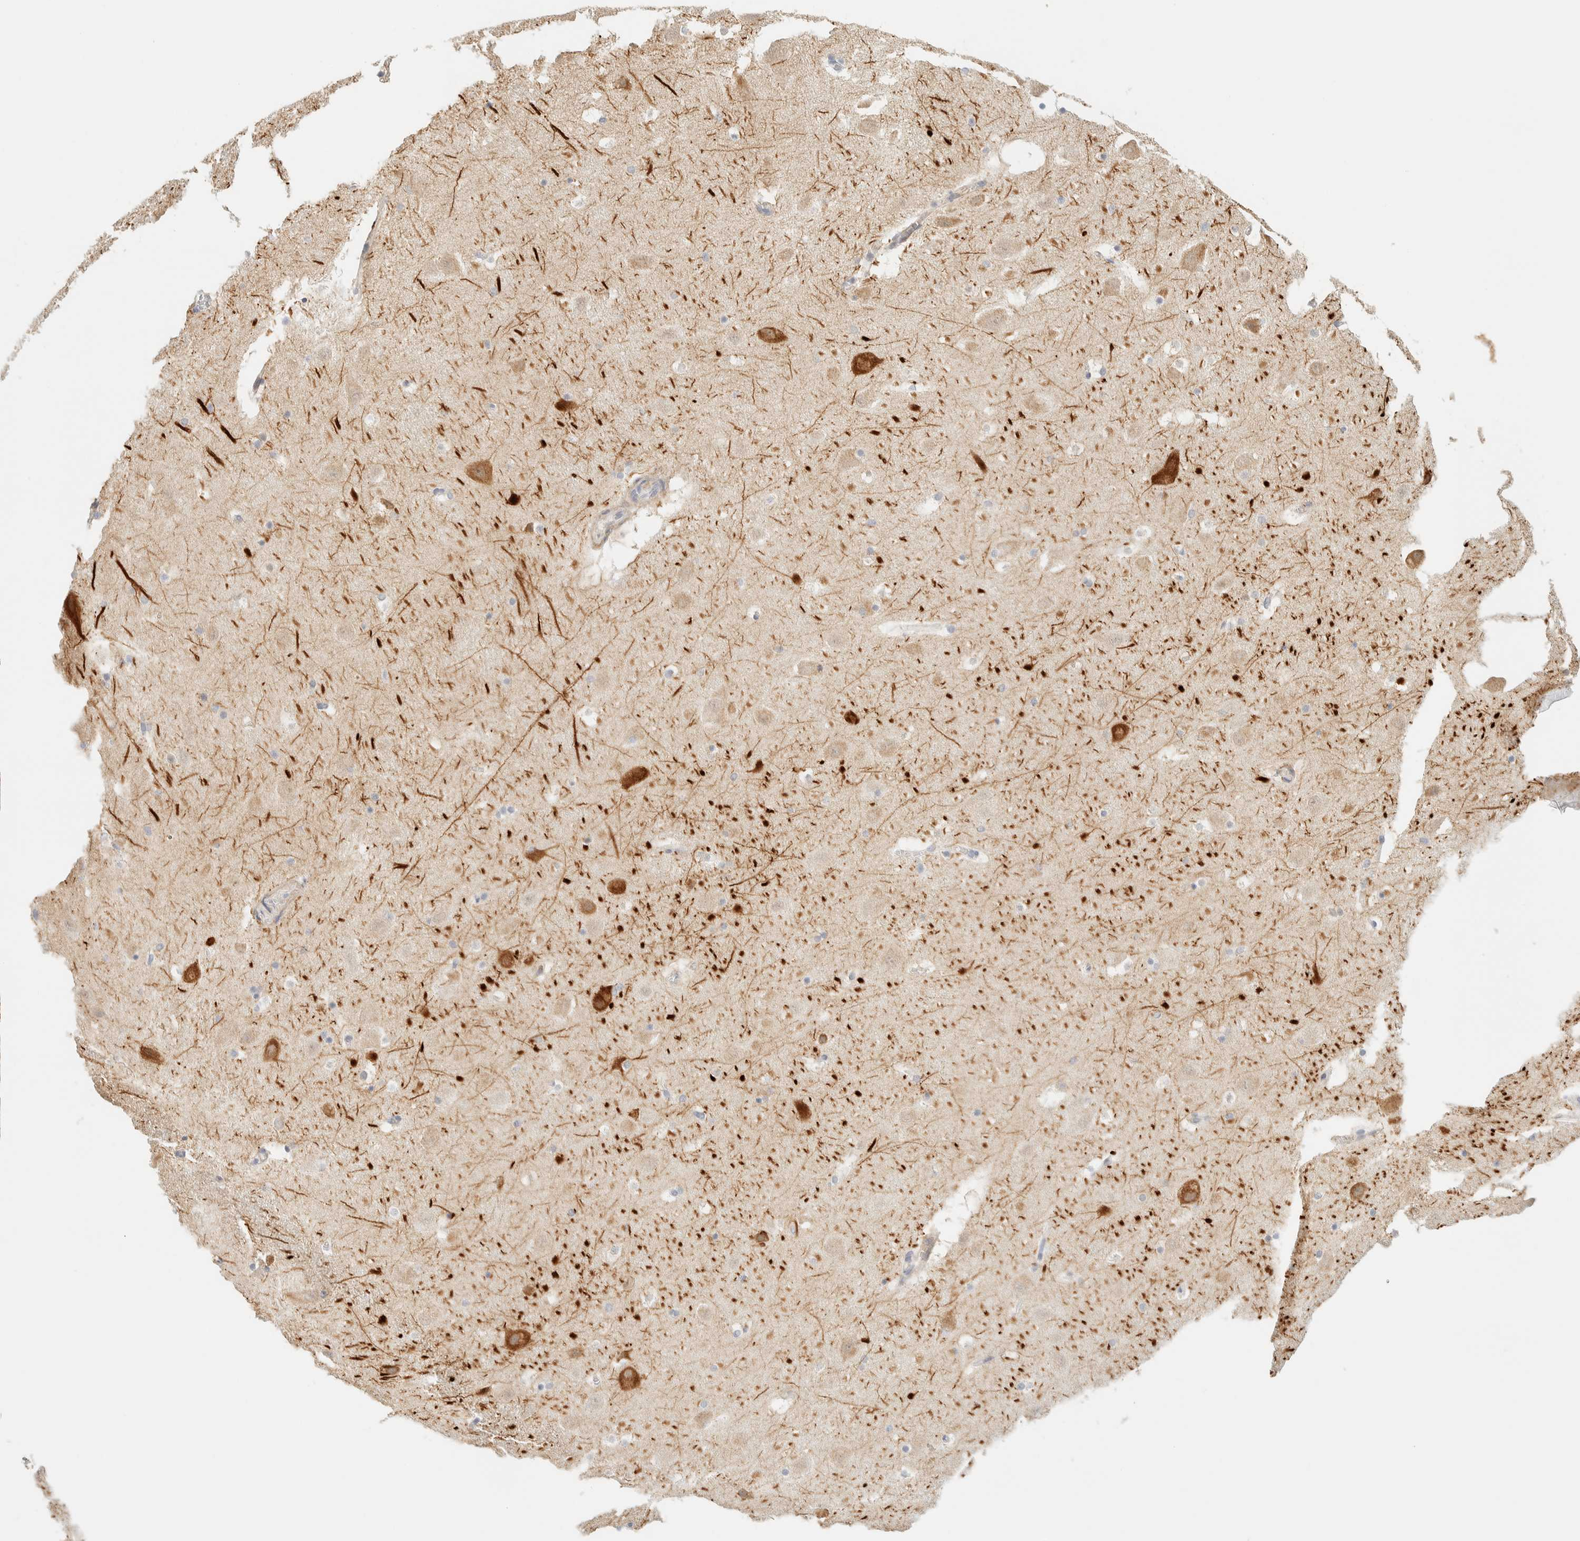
{"staining": {"intensity": "negative", "quantity": "none", "location": "none"}, "tissue": "hippocampus", "cell_type": "Glial cells", "image_type": "normal", "snomed": [{"axis": "morphology", "description": "Normal tissue, NOS"}, {"axis": "topography", "description": "Hippocampus"}], "caption": "DAB immunohistochemical staining of benign hippocampus displays no significant staining in glial cells.", "gene": "TNK1", "patient": {"sex": "male", "age": 45}}